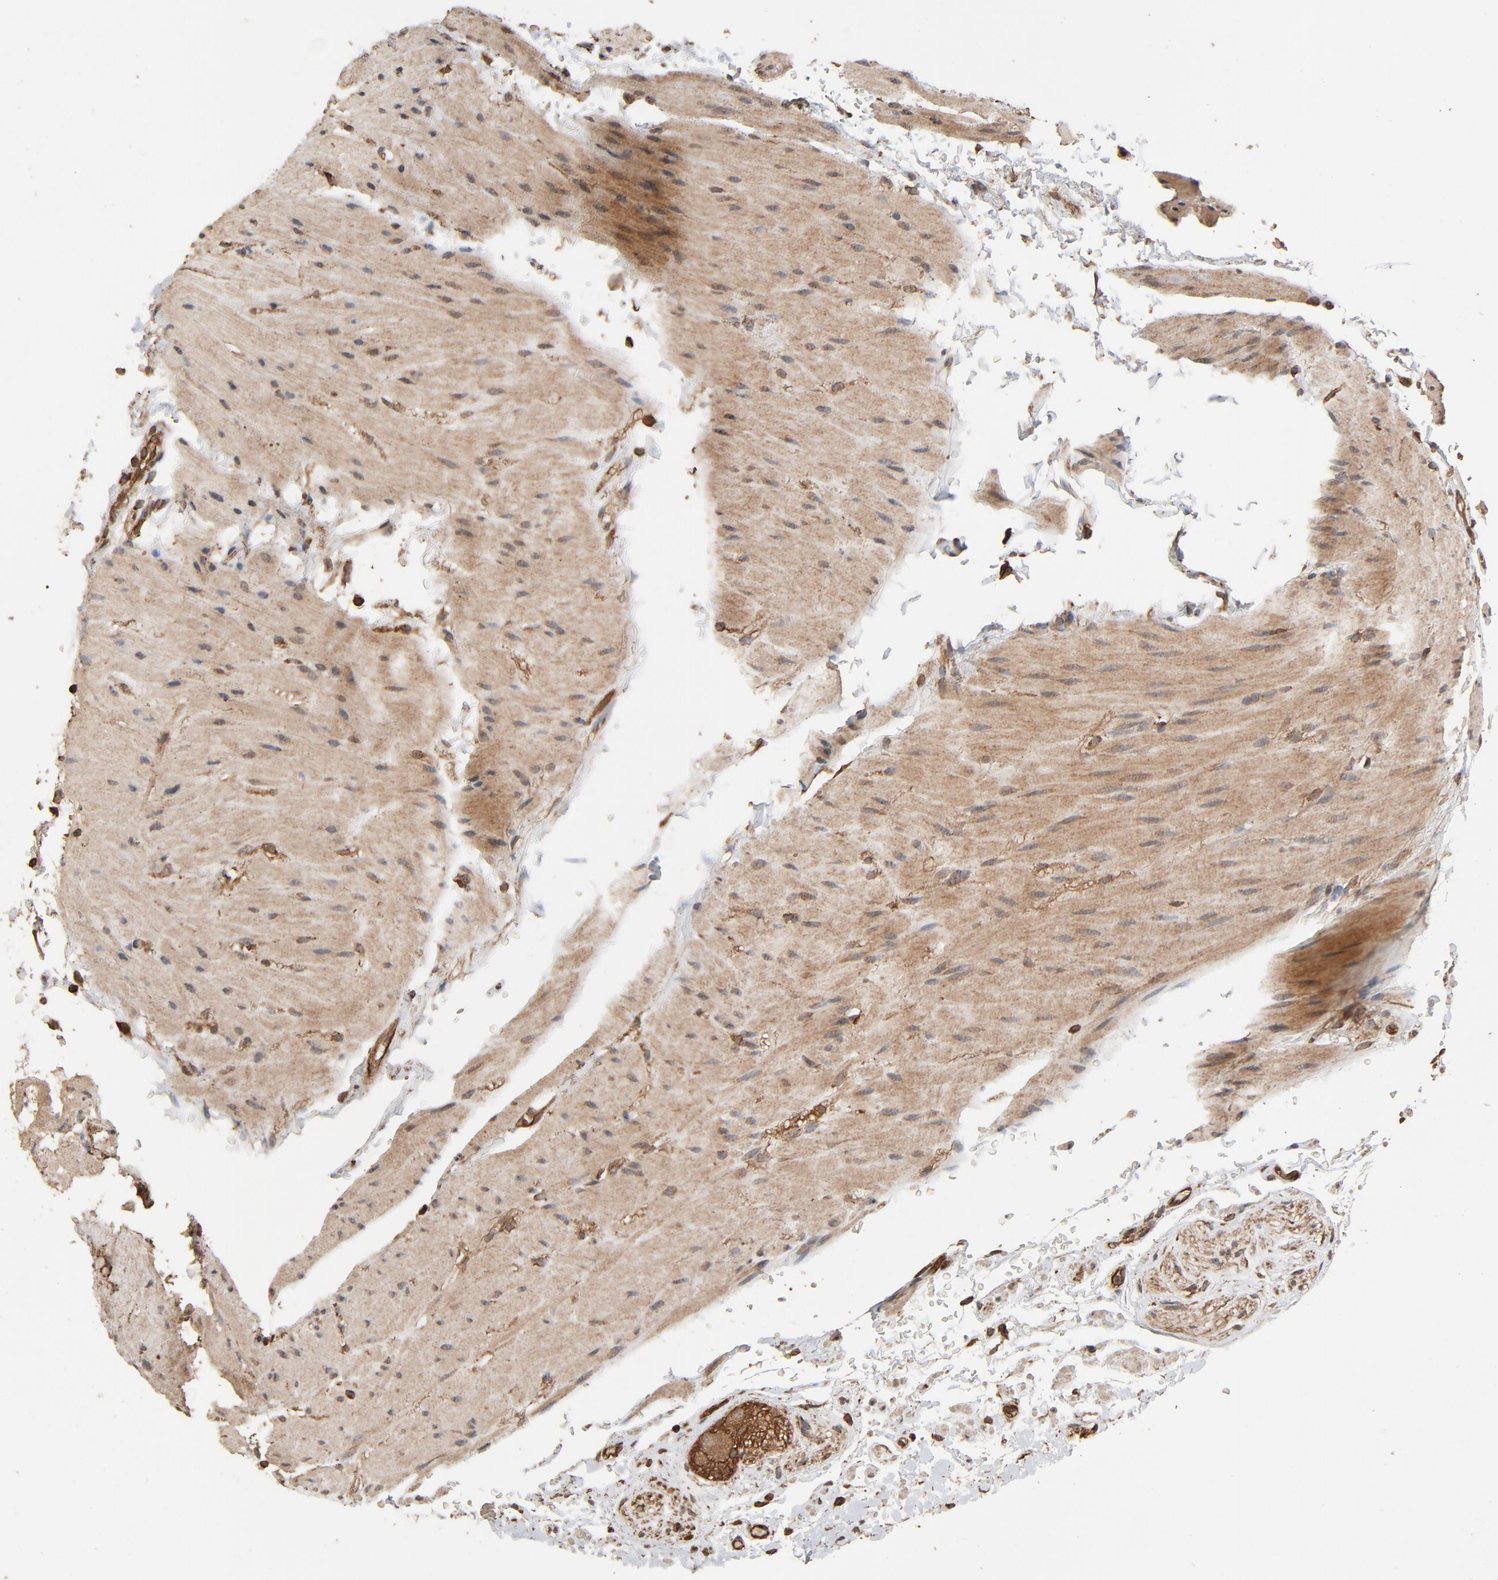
{"staining": {"intensity": "moderate", "quantity": ">75%", "location": "cytoplasmic/membranous"}, "tissue": "rectum", "cell_type": "Glandular cells", "image_type": "normal", "snomed": [{"axis": "morphology", "description": "Normal tissue, NOS"}, {"axis": "topography", "description": "Rectum"}], "caption": "Immunohistochemical staining of benign rectum reveals moderate cytoplasmic/membranous protein expression in about >75% of glandular cells.", "gene": "RPS6KA6", "patient": {"sex": "male", "age": 92}}